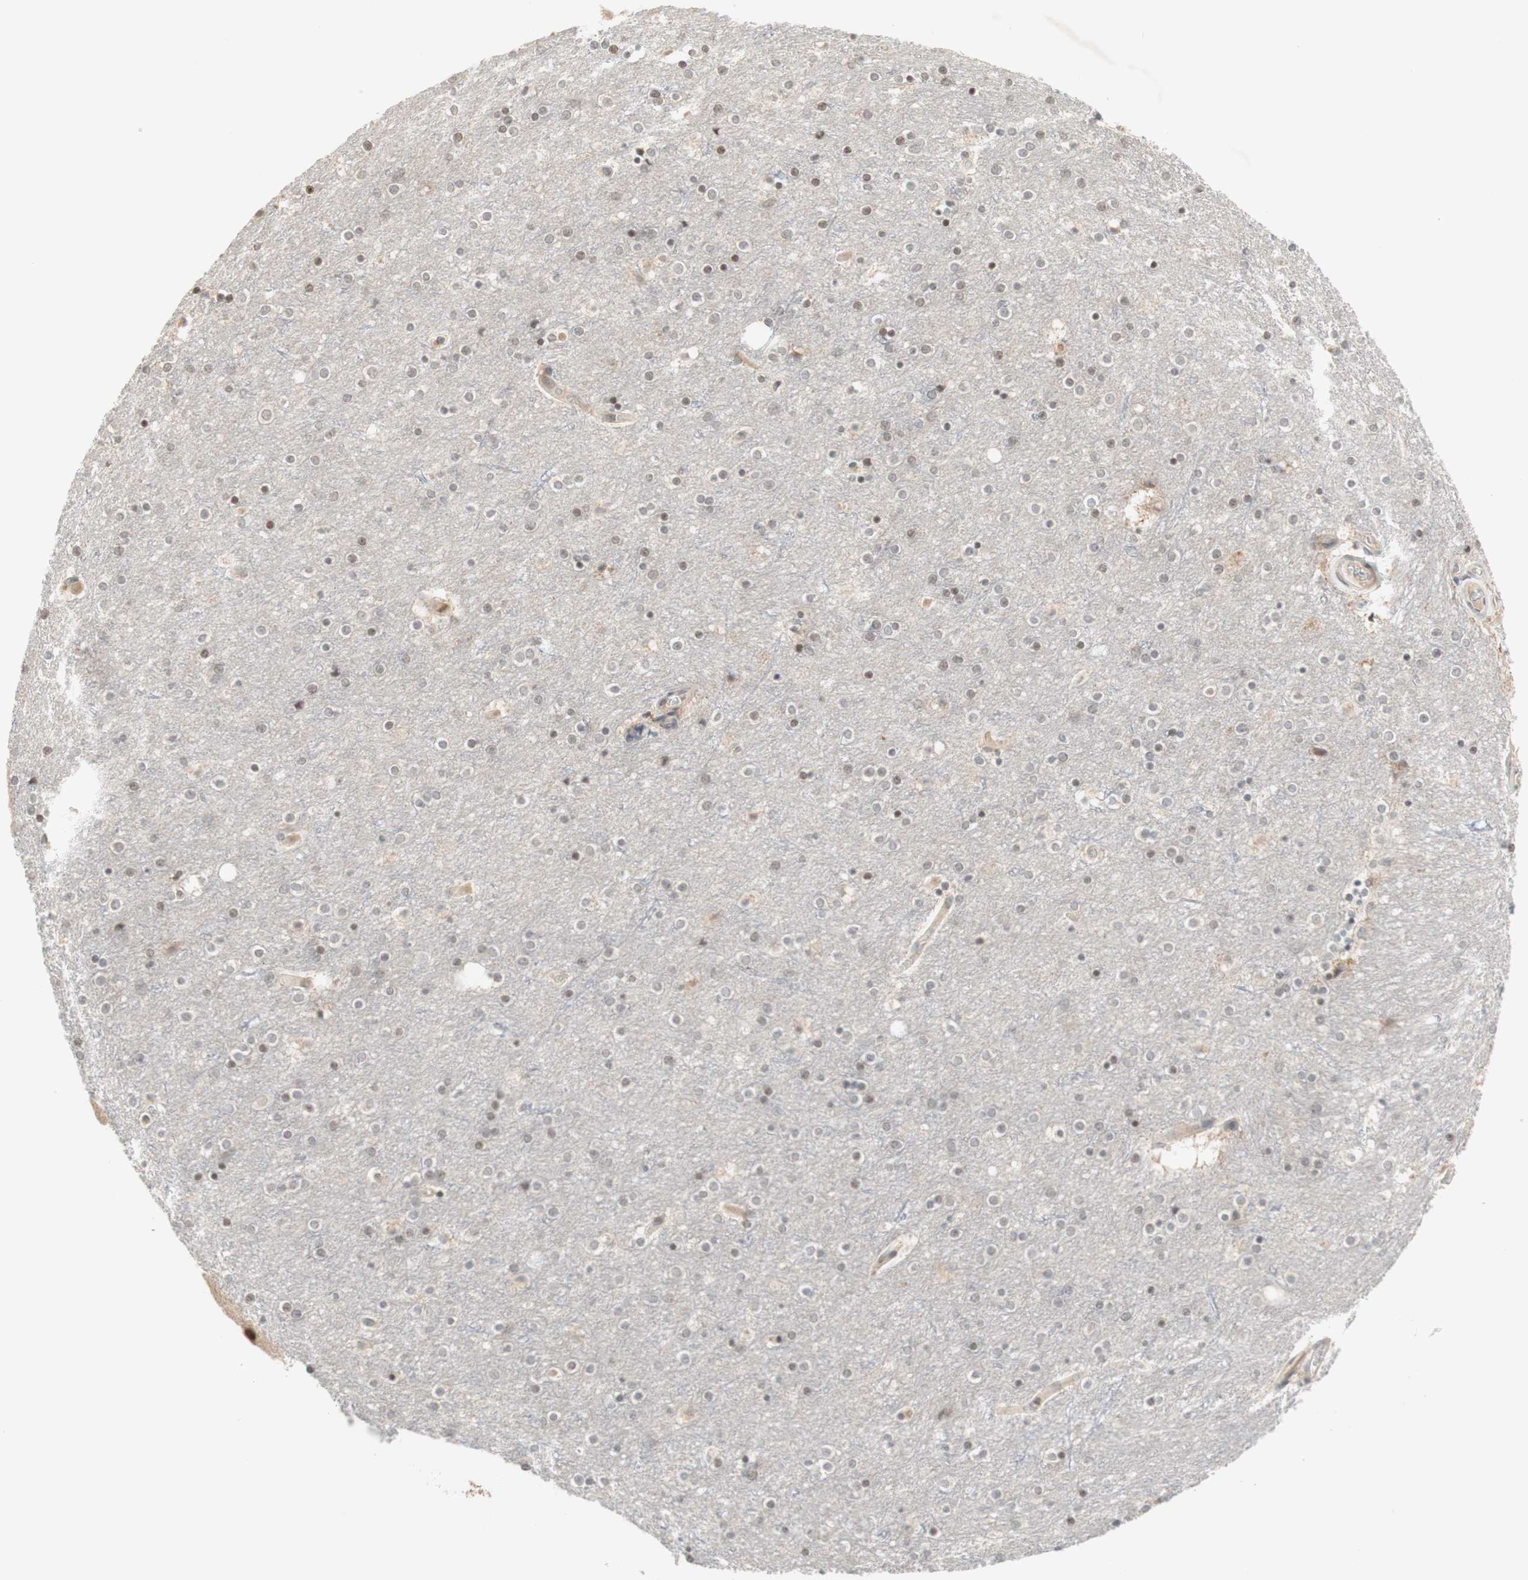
{"staining": {"intensity": "weak", "quantity": ">75%", "location": "cytoplasmic/membranous"}, "tissue": "cerebral cortex", "cell_type": "Endothelial cells", "image_type": "normal", "snomed": [{"axis": "morphology", "description": "Normal tissue, NOS"}, {"axis": "topography", "description": "Cerebral cortex"}], "caption": "Endothelial cells reveal low levels of weak cytoplasmic/membranous positivity in about >75% of cells in benign cerebral cortex.", "gene": "GLI1", "patient": {"sex": "female", "age": 54}}